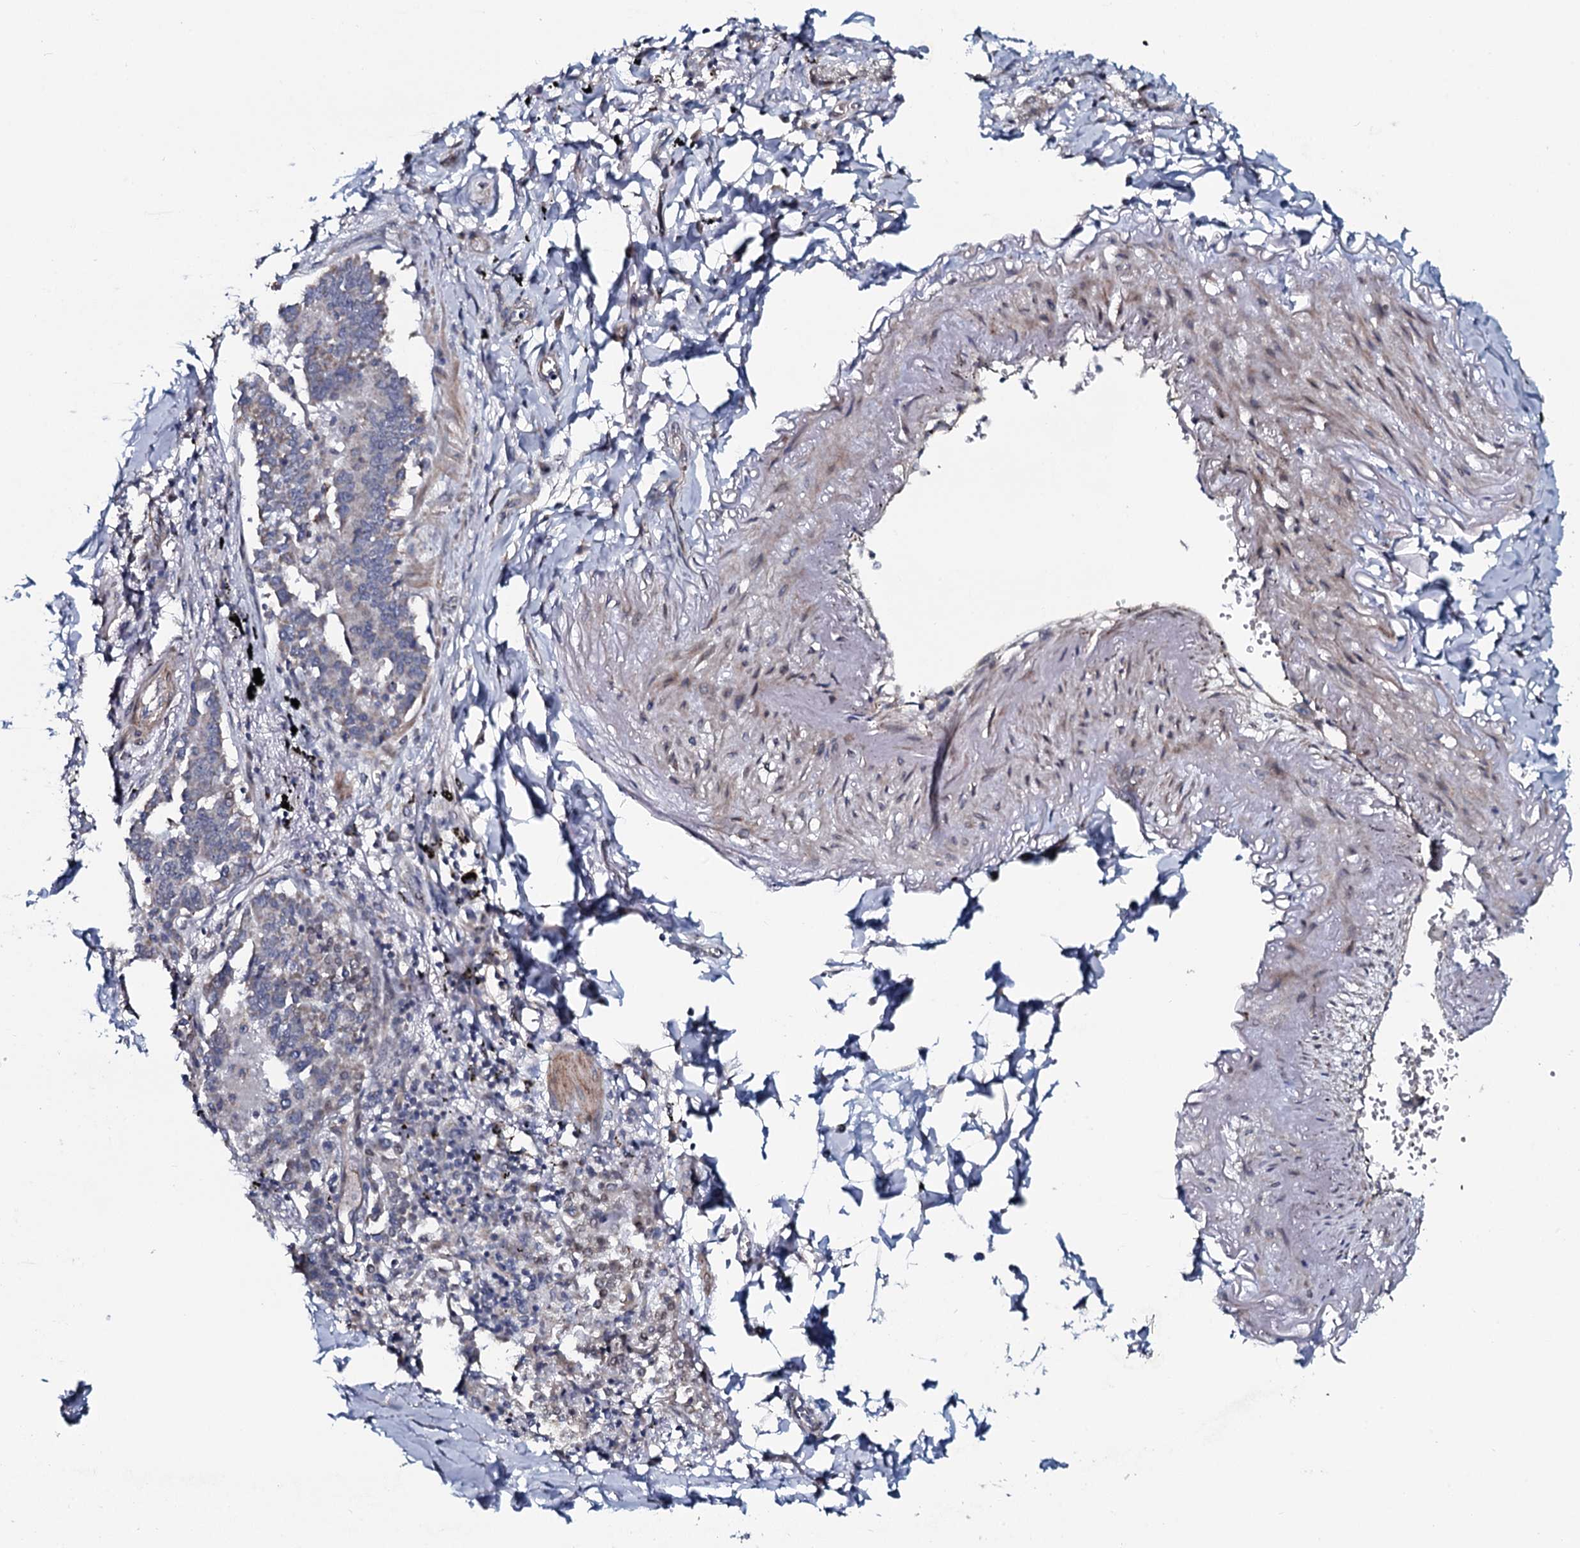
{"staining": {"intensity": "negative", "quantity": "none", "location": "none"}, "tissue": "lung cancer", "cell_type": "Tumor cells", "image_type": "cancer", "snomed": [{"axis": "morphology", "description": "Adenocarcinoma, NOS"}, {"axis": "topography", "description": "Lung"}], "caption": "A histopathology image of human adenocarcinoma (lung) is negative for staining in tumor cells.", "gene": "KCTD4", "patient": {"sex": "male", "age": 67}}